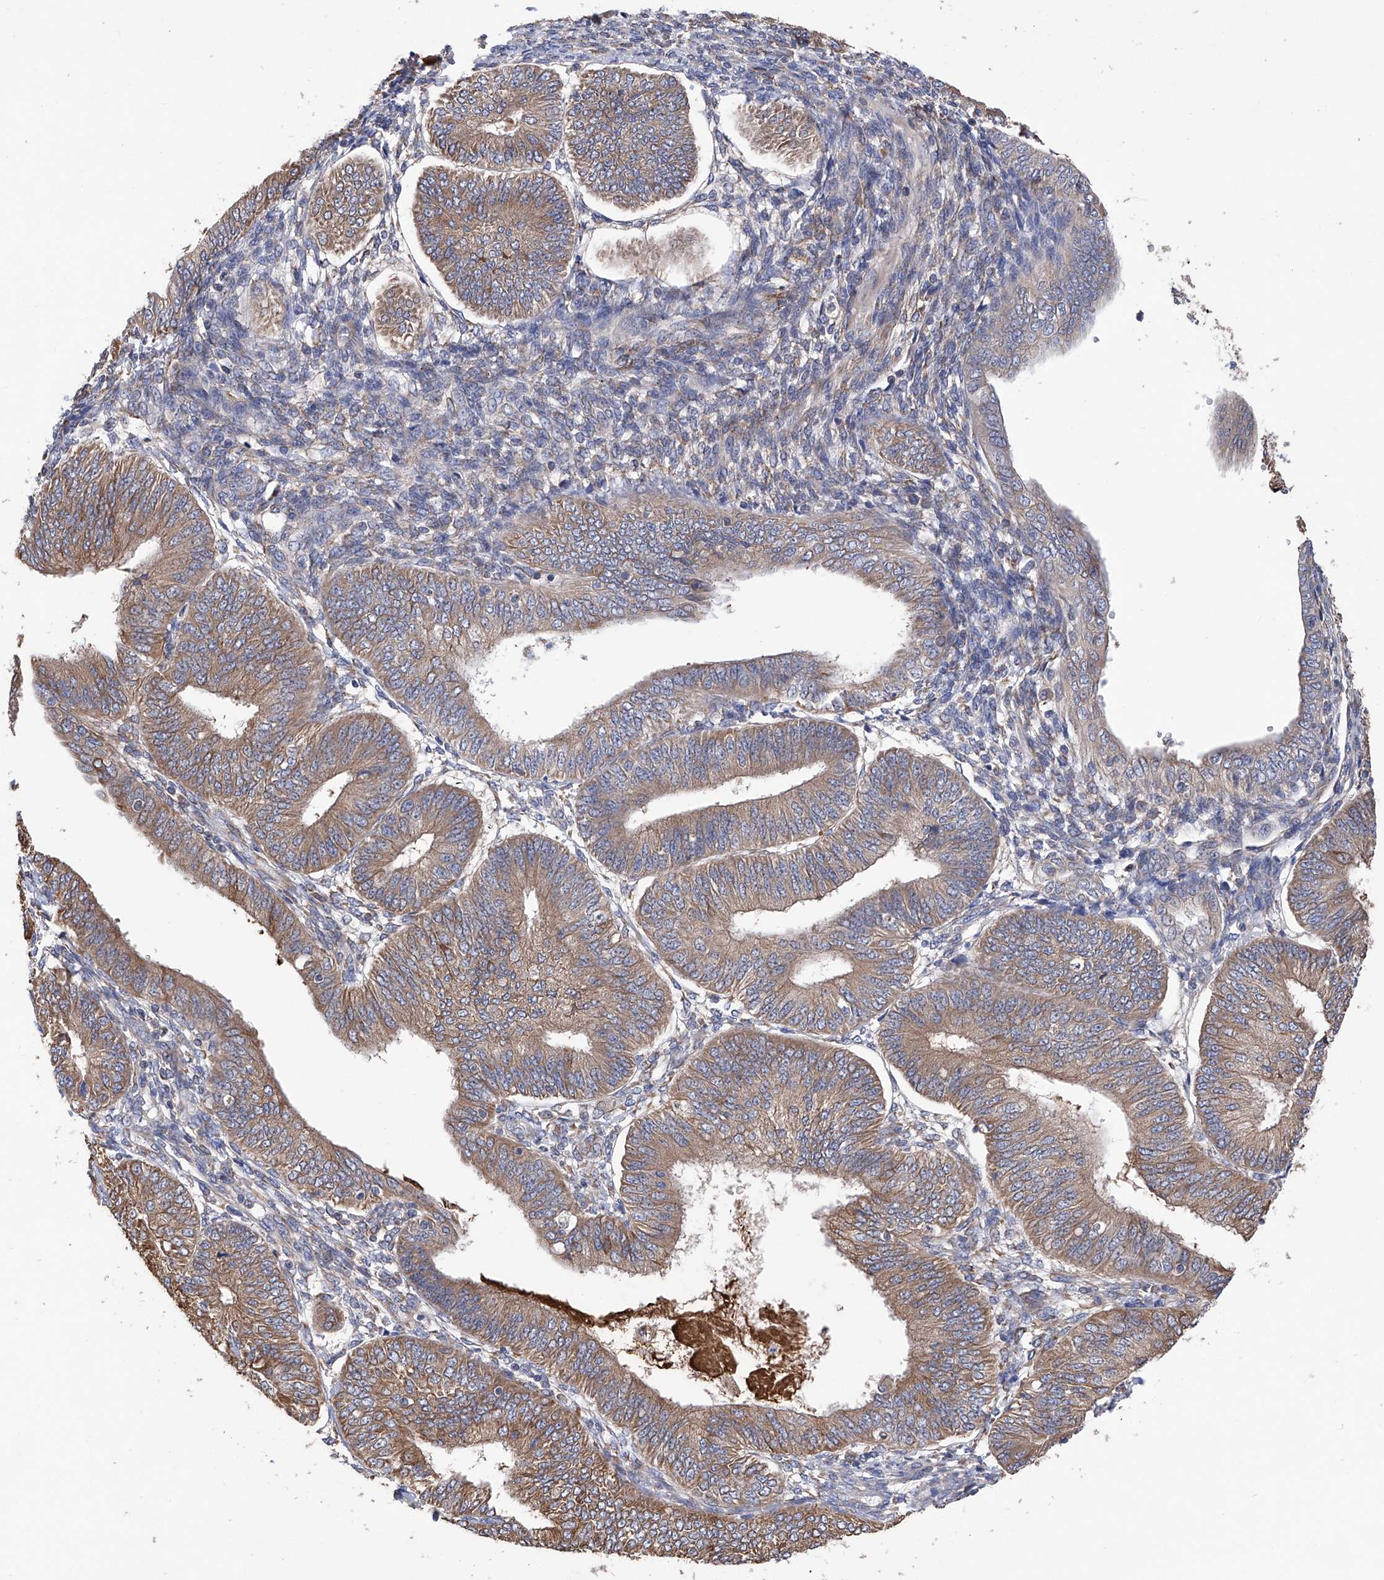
{"staining": {"intensity": "moderate", "quantity": ">75%", "location": "cytoplasmic/membranous"}, "tissue": "endometrial cancer", "cell_type": "Tumor cells", "image_type": "cancer", "snomed": [{"axis": "morphology", "description": "Adenocarcinoma, NOS"}, {"axis": "topography", "description": "Endometrium"}], "caption": "Adenocarcinoma (endometrial) stained with a protein marker reveals moderate staining in tumor cells.", "gene": "INPP5B", "patient": {"sex": "female", "age": 58}}